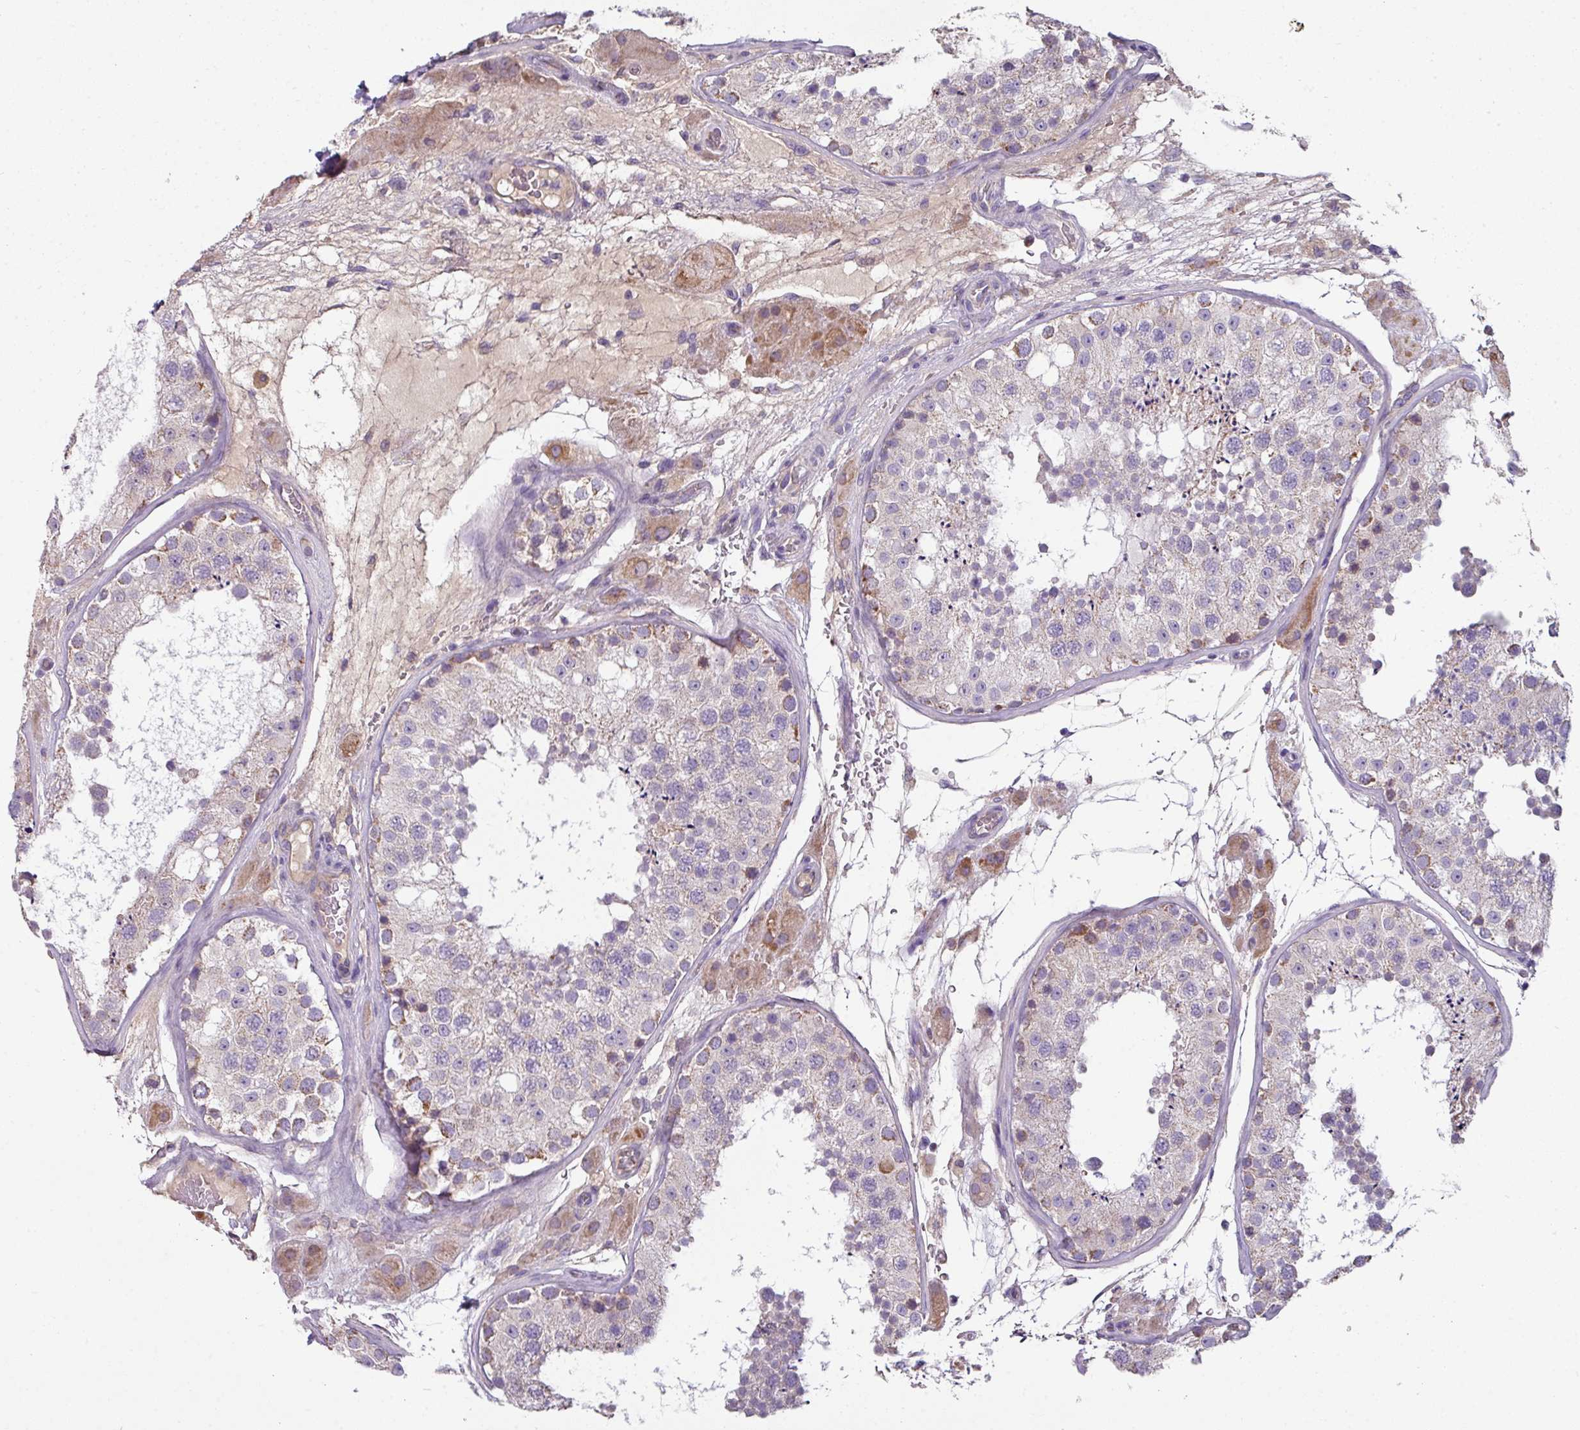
{"staining": {"intensity": "moderate", "quantity": "<25%", "location": "cytoplasmic/membranous"}, "tissue": "testis", "cell_type": "Cells in seminiferous ducts", "image_type": "normal", "snomed": [{"axis": "morphology", "description": "Normal tissue, NOS"}, {"axis": "topography", "description": "Testis"}], "caption": "A brown stain labels moderate cytoplasmic/membranous positivity of a protein in cells in seminiferous ducts of unremarkable human testis.", "gene": "LRRC9", "patient": {"sex": "male", "age": 26}}